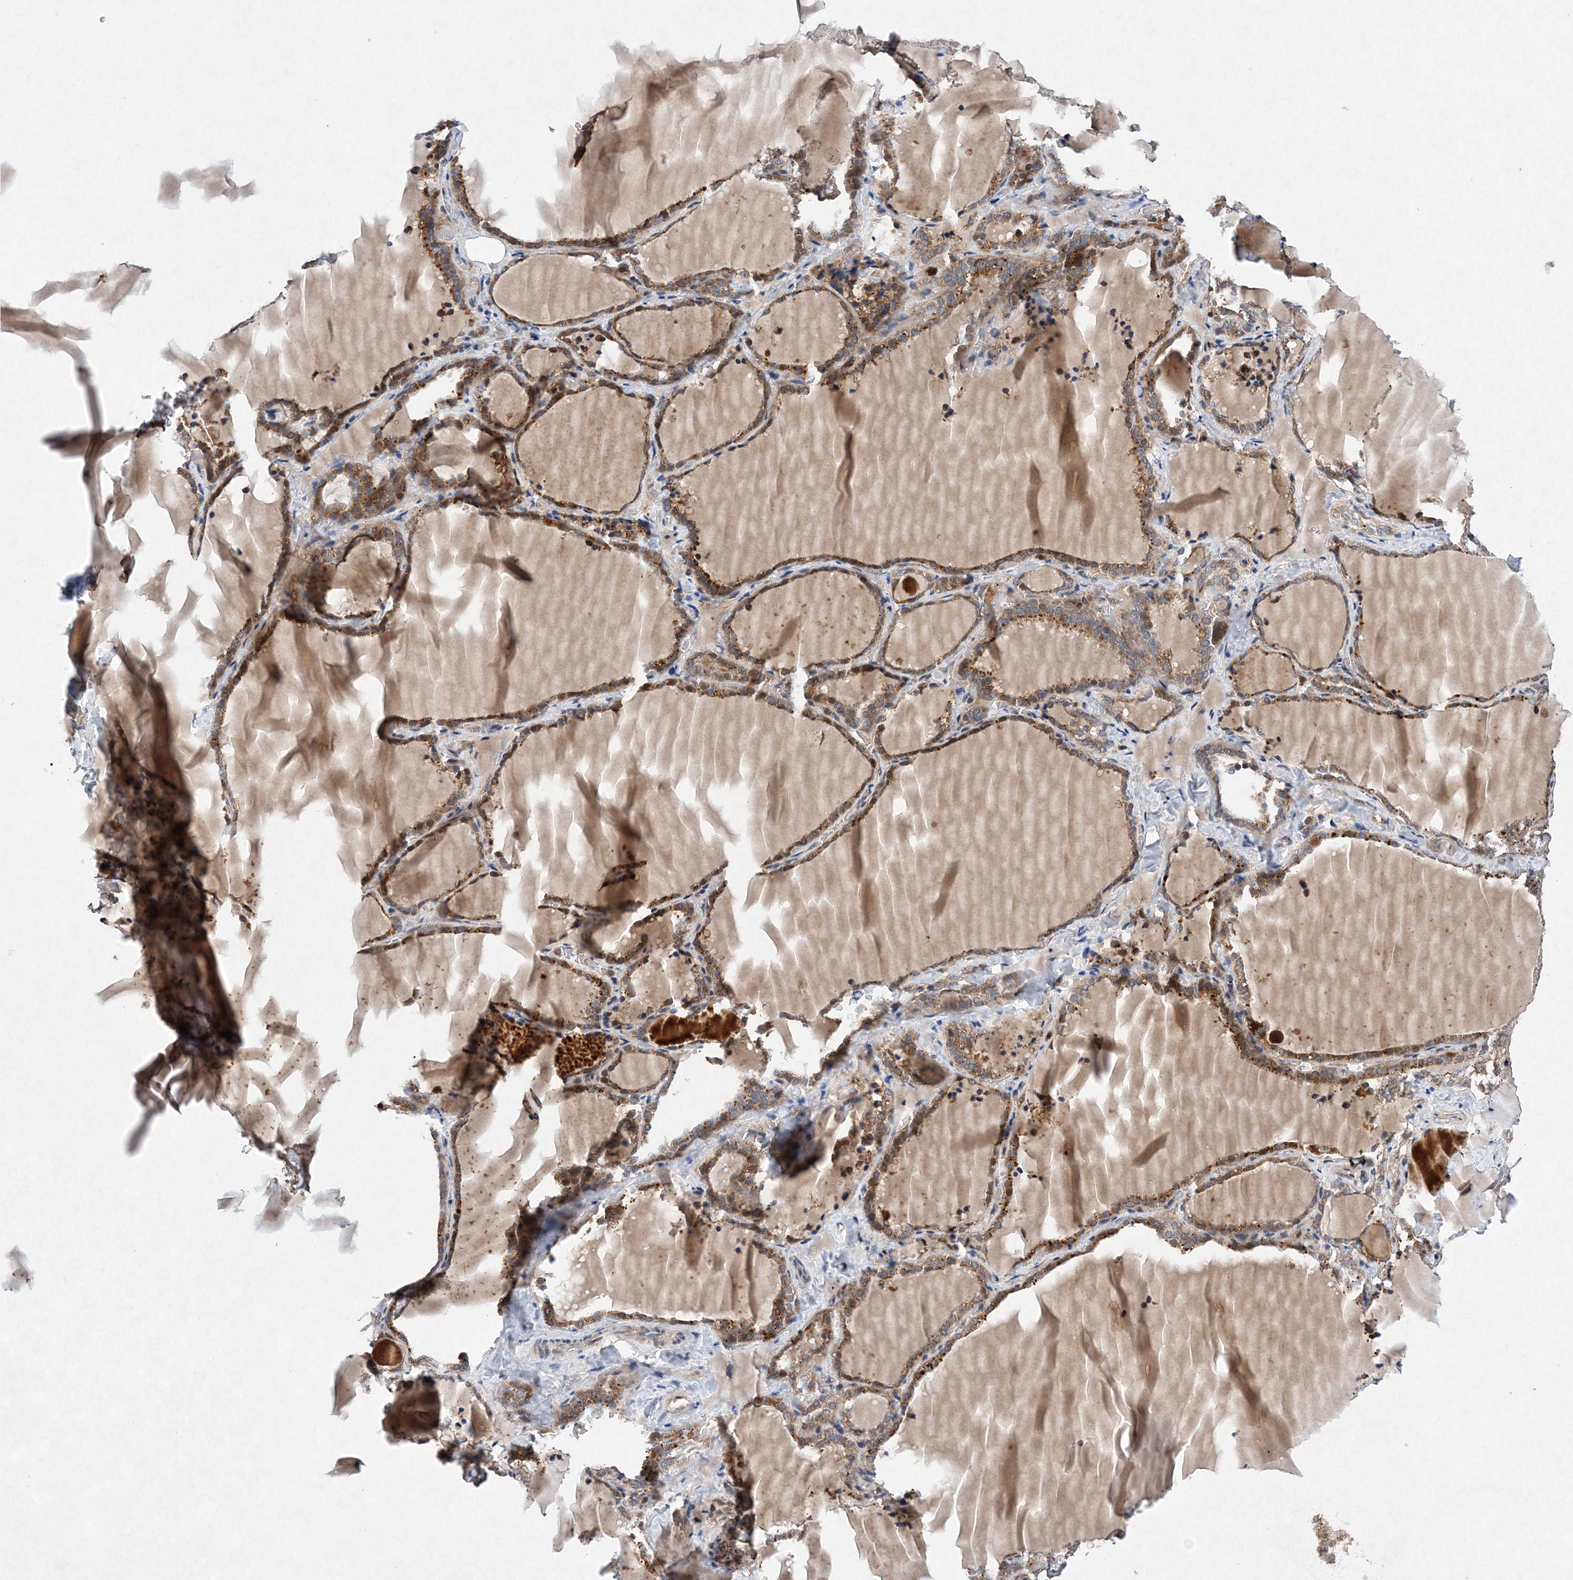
{"staining": {"intensity": "moderate", "quantity": ">75%", "location": "cytoplasmic/membranous"}, "tissue": "thyroid gland", "cell_type": "Glandular cells", "image_type": "normal", "snomed": [{"axis": "morphology", "description": "Normal tissue, NOS"}, {"axis": "topography", "description": "Thyroid gland"}], "caption": "Thyroid gland stained for a protein (brown) displays moderate cytoplasmic/membranous positive staining in about >75% of glandular cells.", "gene": "PROSER1", "patient": {"sex": "female", "age": 22}}